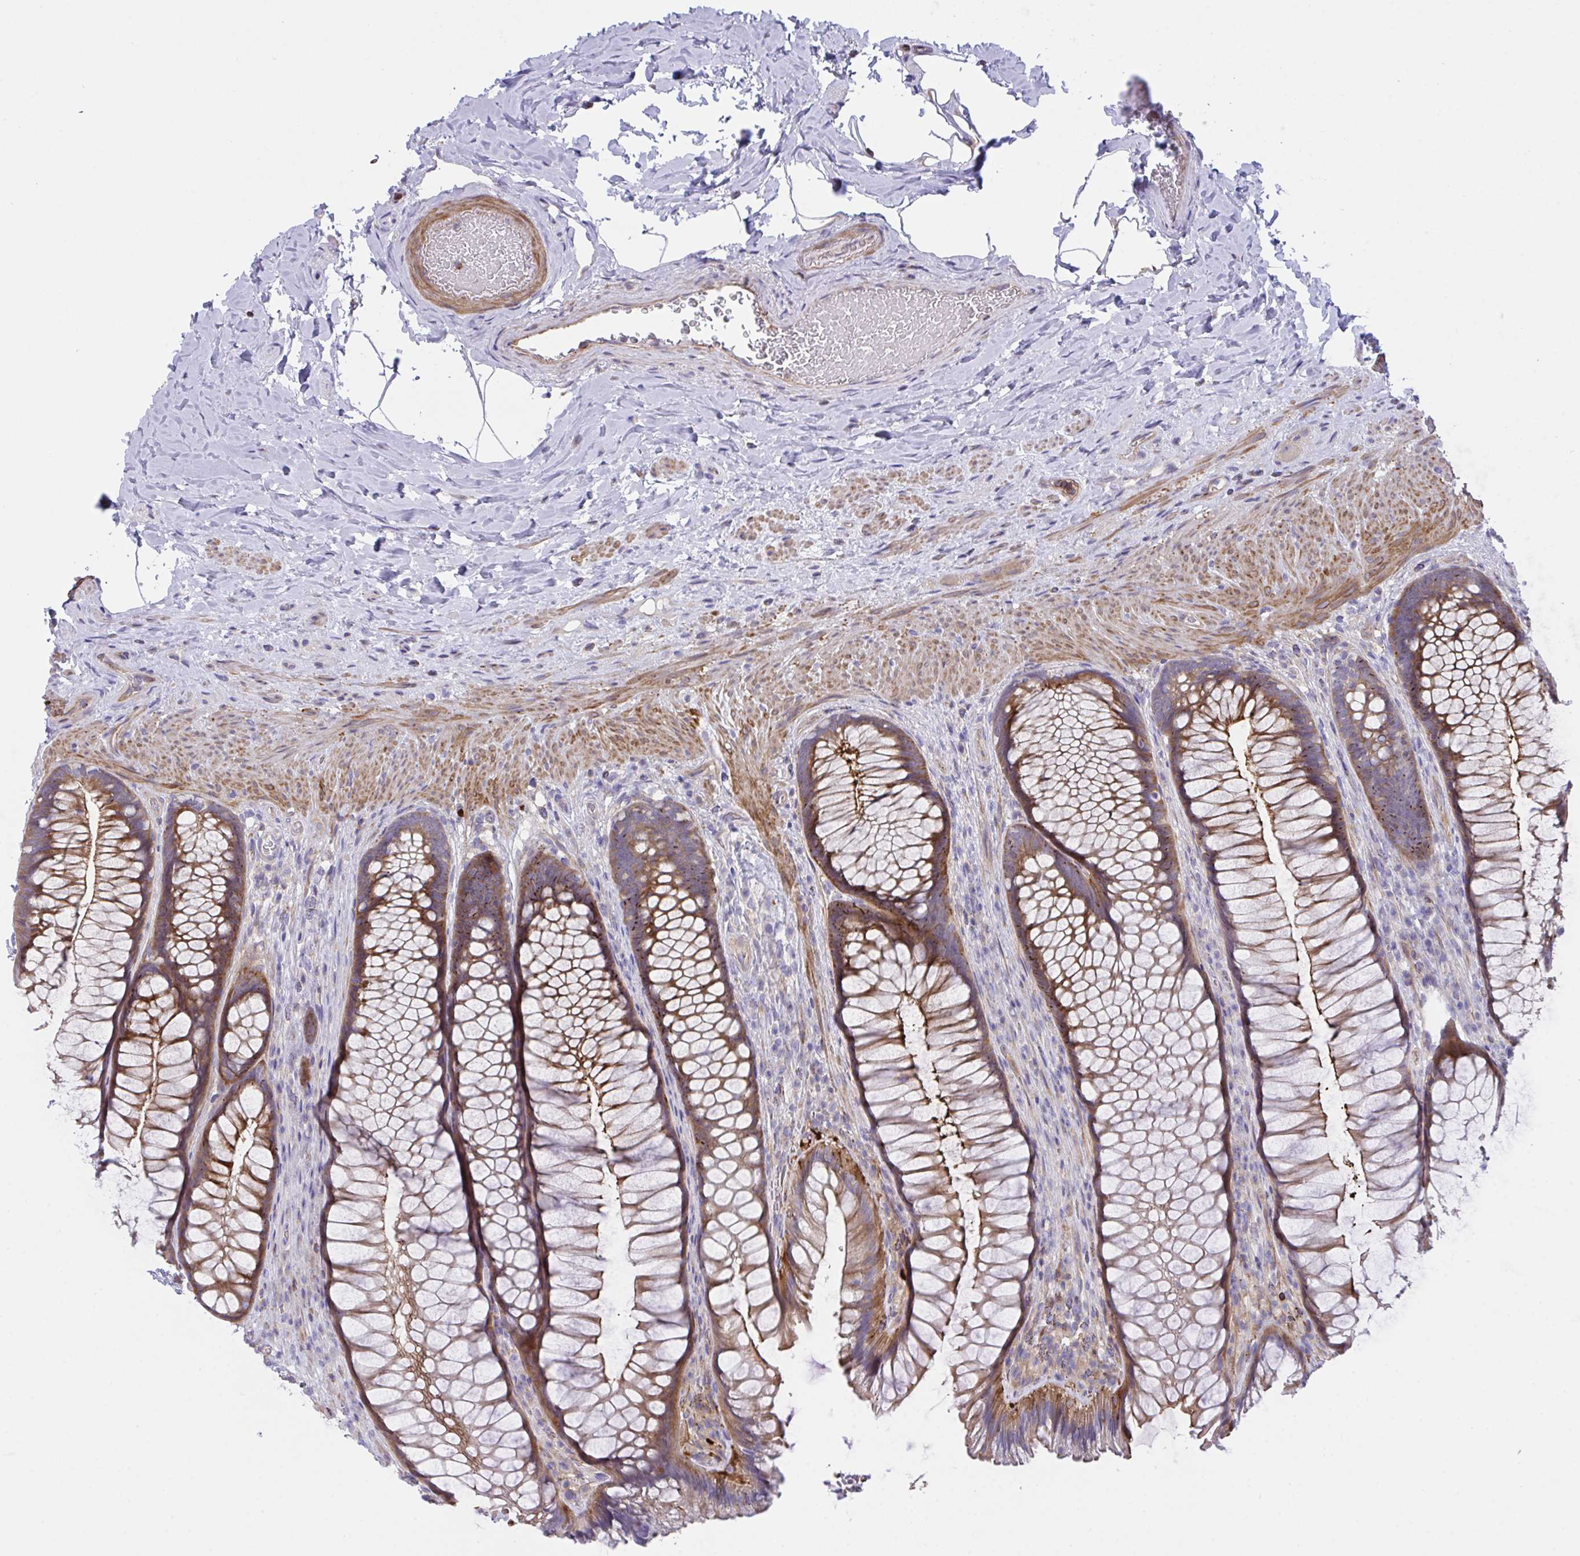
{"staining": {"intensity": "strong", "quantity": ">75%", "location": "cytoplasmic/membranous"}, "tissue": "rectum", "cell_type": "Glandular cells", "image_type": "normal", "snomed": [{"axis": "morphology", "description": "Normal tissue, NOS"}, {"axis": "topography", "description": "Rectum"}], "caption": "Immunohistochemistry (IHC) (DAB (3,3'-diaminobenzidine)) staining of unremarkable human rectum demonstrates strong cytoplasmic/membranous protein staining in about >75% of glandular cells. The protein is shown in brown color, while the nuclei are stained blue.", "gene": "PPIH", "patient": {"sex": "male", "age": 53}}